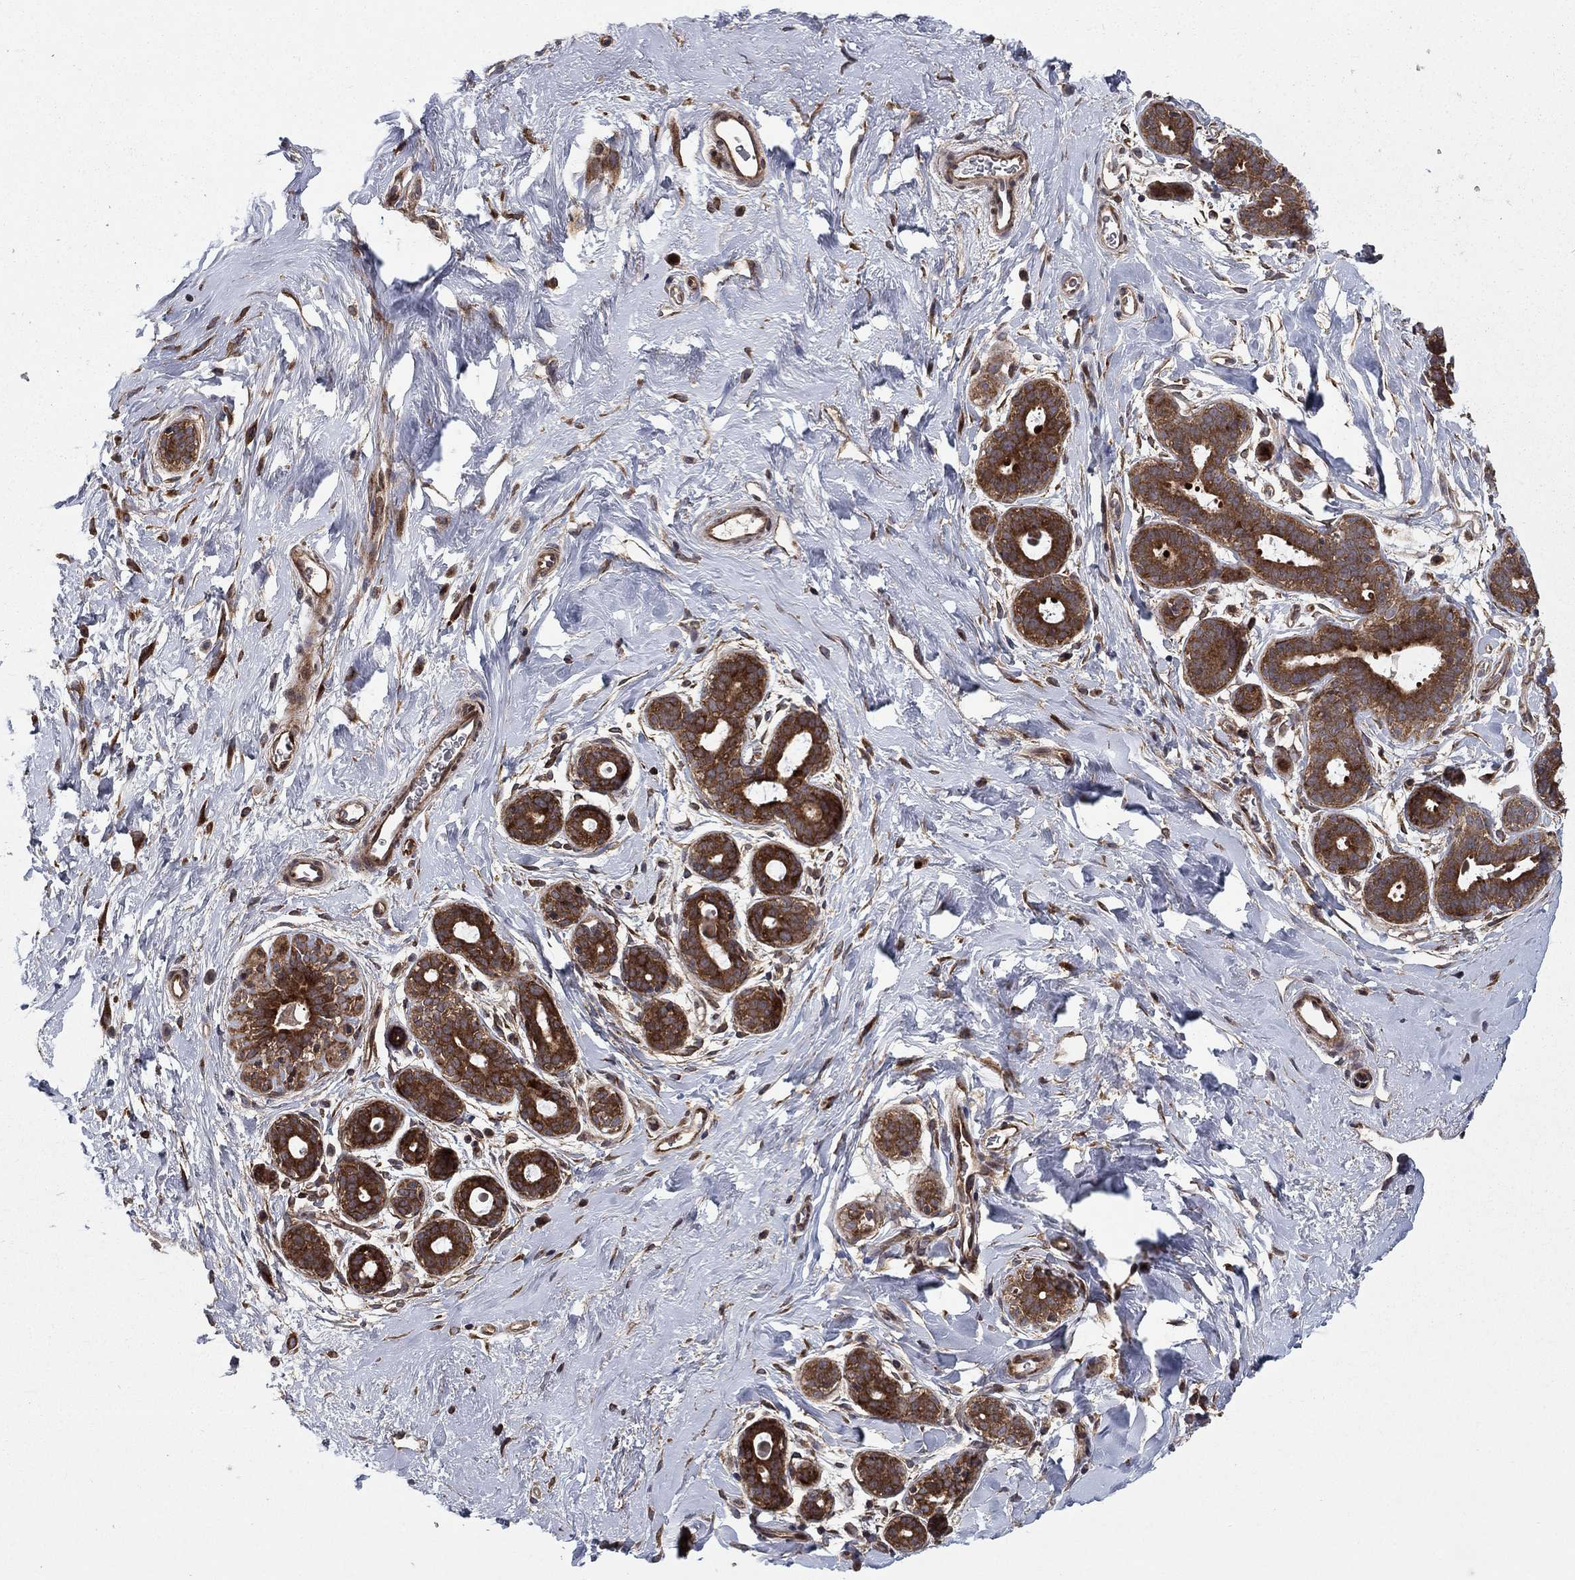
{"staining": {"intensity": "strong", "quantity": ">75%", "location": "cytoplasmic/membranous"}, "tissue": "breast", "cell_type": "Glandular cells", "image_type": "normal", "snomed": [{"axis": "morphology", "description": "Normal tissue, NOS"}, {"axis": "topography", "description": "Breast"}], "caption": "Brown immunohistochemical staining in normal human breast shows strong cytoplasmic/membranous staining in about >75% of glandular cells. Immunohistochemistry (ihc) stains the protein in brown and the nuclei are stained blue.", "gene": "HDAC4", "patient": {"sex": "female", "age": 43}}